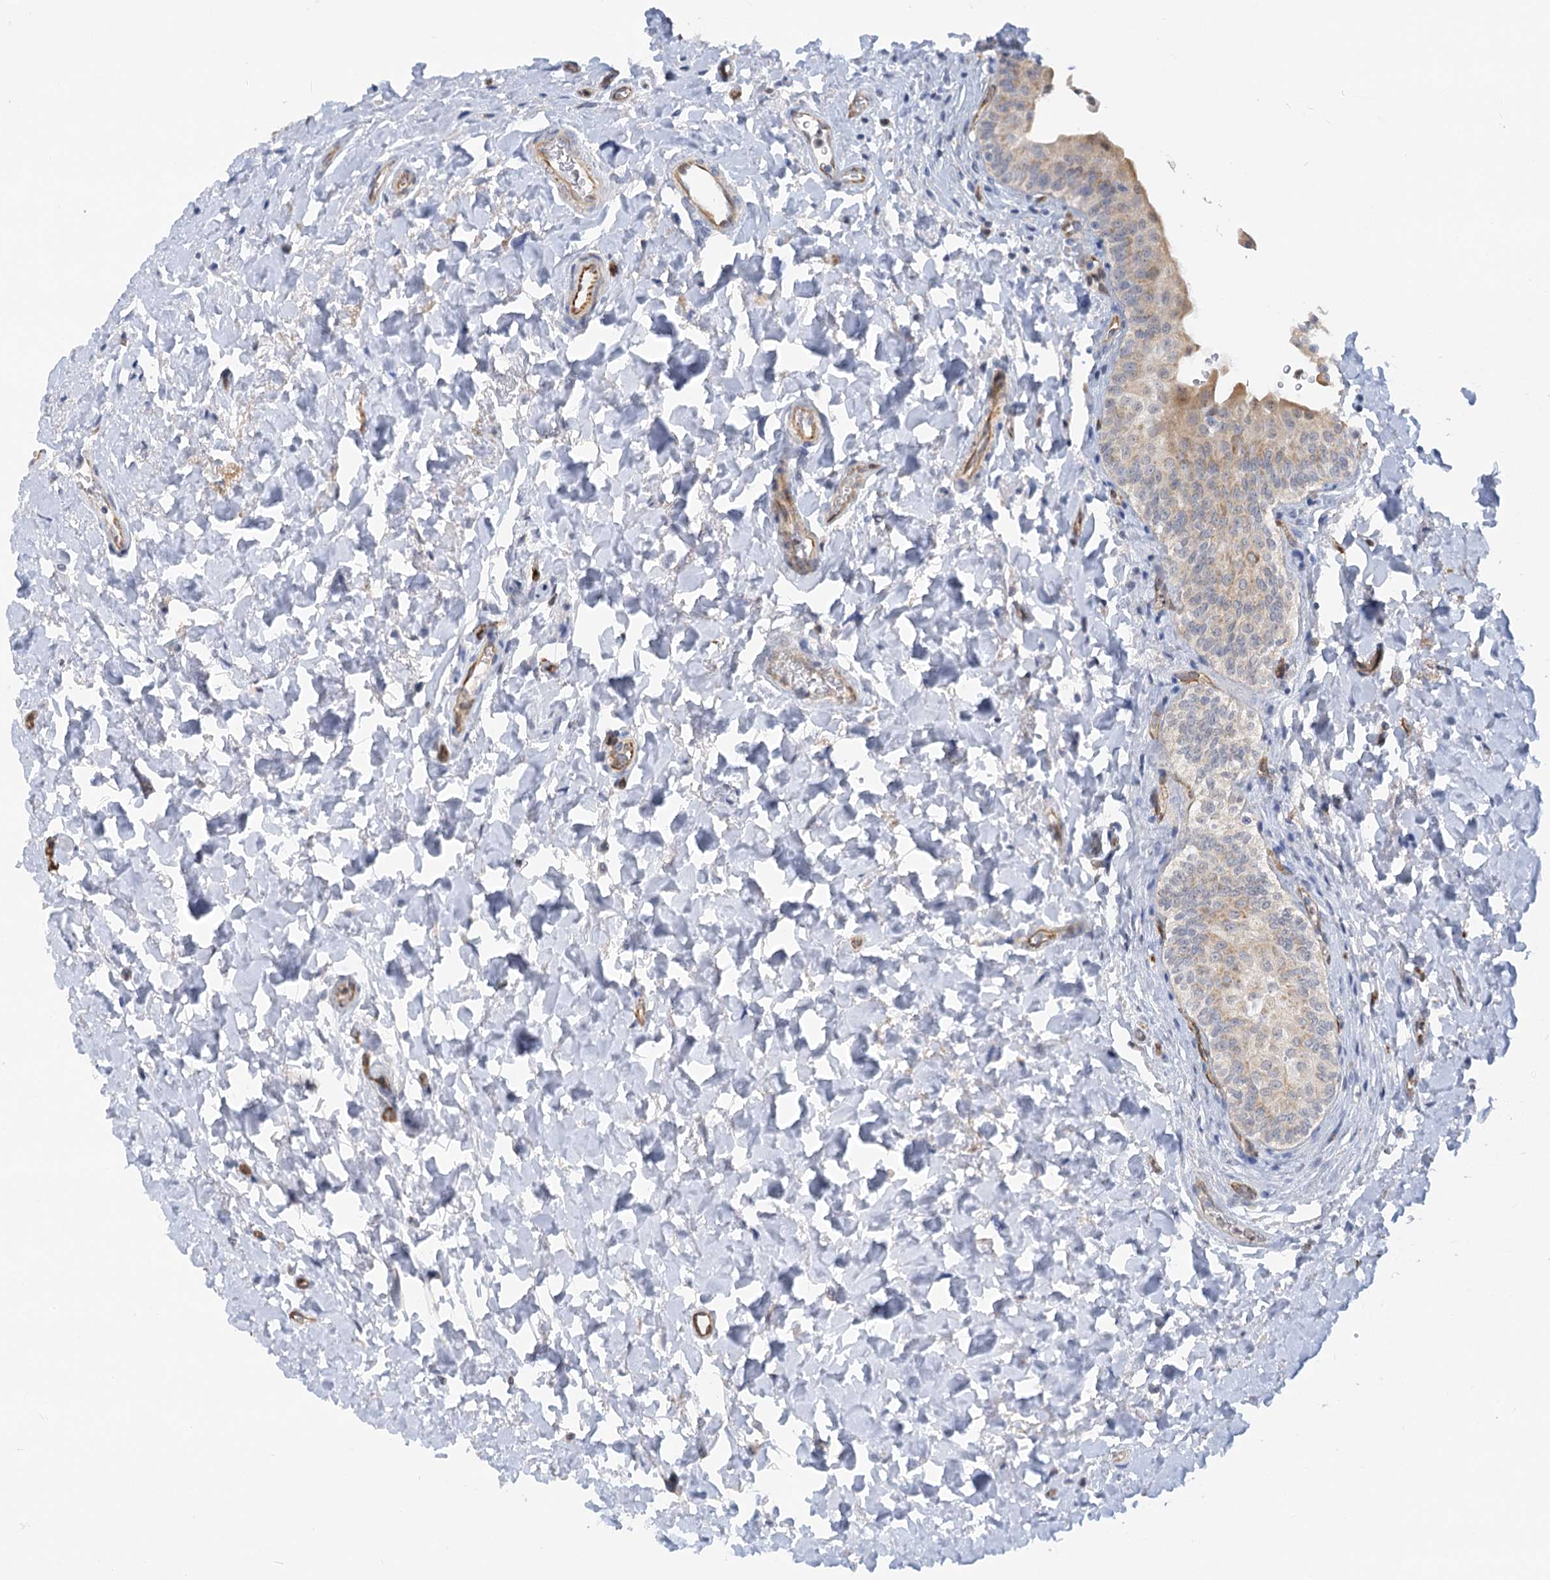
{"staining": {"intensity": "weak", "quantity": "25%-75%", "location": "cytoplasmic/membranous,nuclear"}, "tissue": "urinary bladder", "cell_type": "Urothelial cells", "image_type": "normal", "snomed": [{"axis": "morphology", "description": "Normal tissue, NOS"}, {"axis": "topography", "description": "Urinary bladder"}], "caption": "IHC micrograph of benign urinary bladder: human urinary bladder stained using immunohistochemistry (IHC) displays low levels of weak protein expression localized specifically in the cytoplasmic/membranous,nuclear of urothelial cells, appearing as a cytoplasmic/membranous,nuclear brown color.", "gene": "NELL2", "patient": {"sex": "male", "age": 83}}